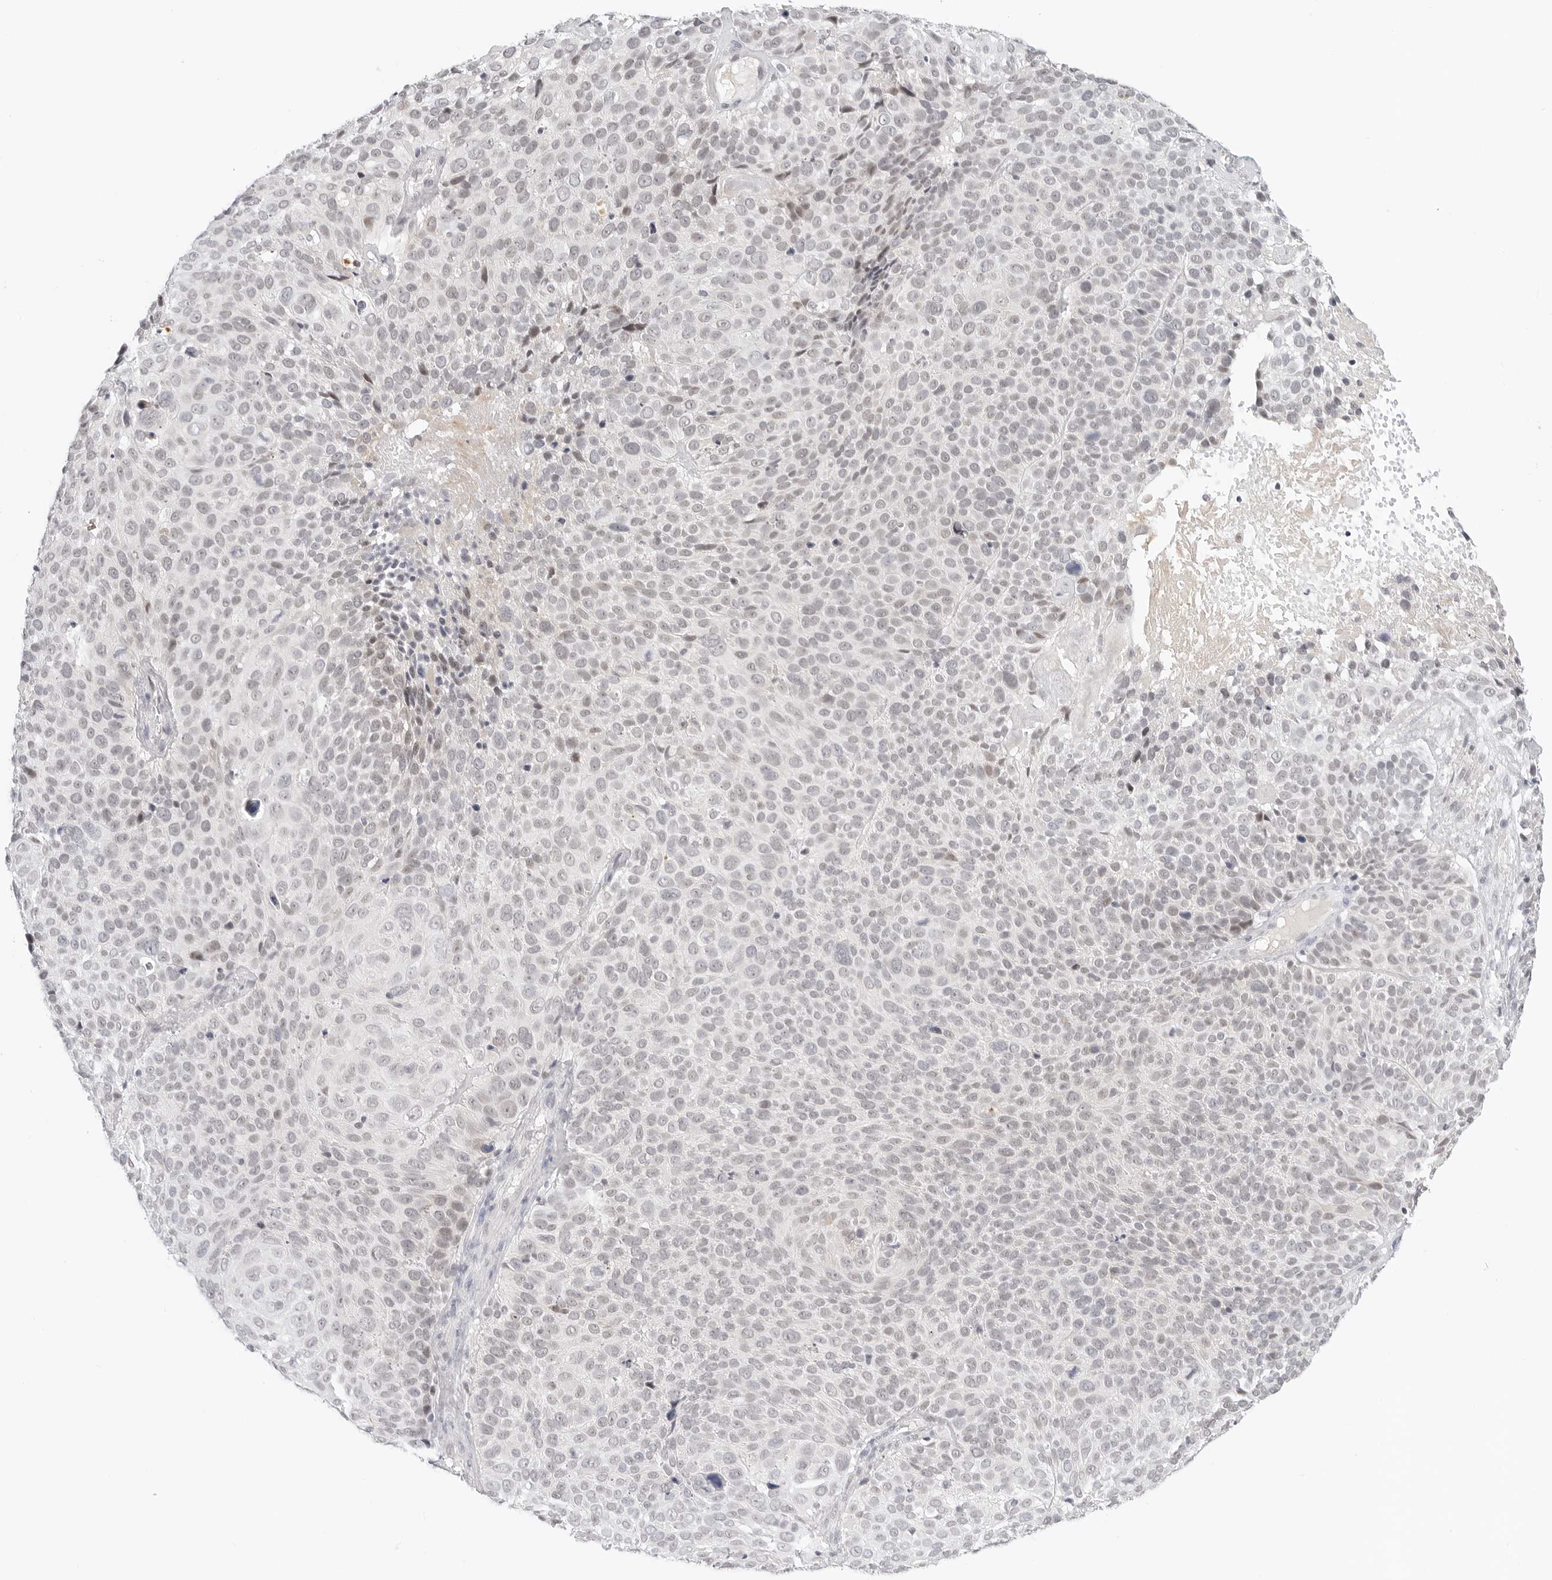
{"staining": {"intensity": "negative", "quantity": "none", "location": "none"}, "tissue": "cervical cancer", "cell_type": "Tumor cells", "image_type": "cancer", "snomed": [{"axis": "morphology", "description": "Squamous cell carcinoma, NOS"}, {"axis": "topography", "description": "Cervix"}], "caption": "This is an immunohistochemistry micrograph of human cervical cancer (squamous cell carcinoma). There is no positivity in tumor cells.", "gene": "TSEN2", "patient": {"sex": "female", "age": 74}}